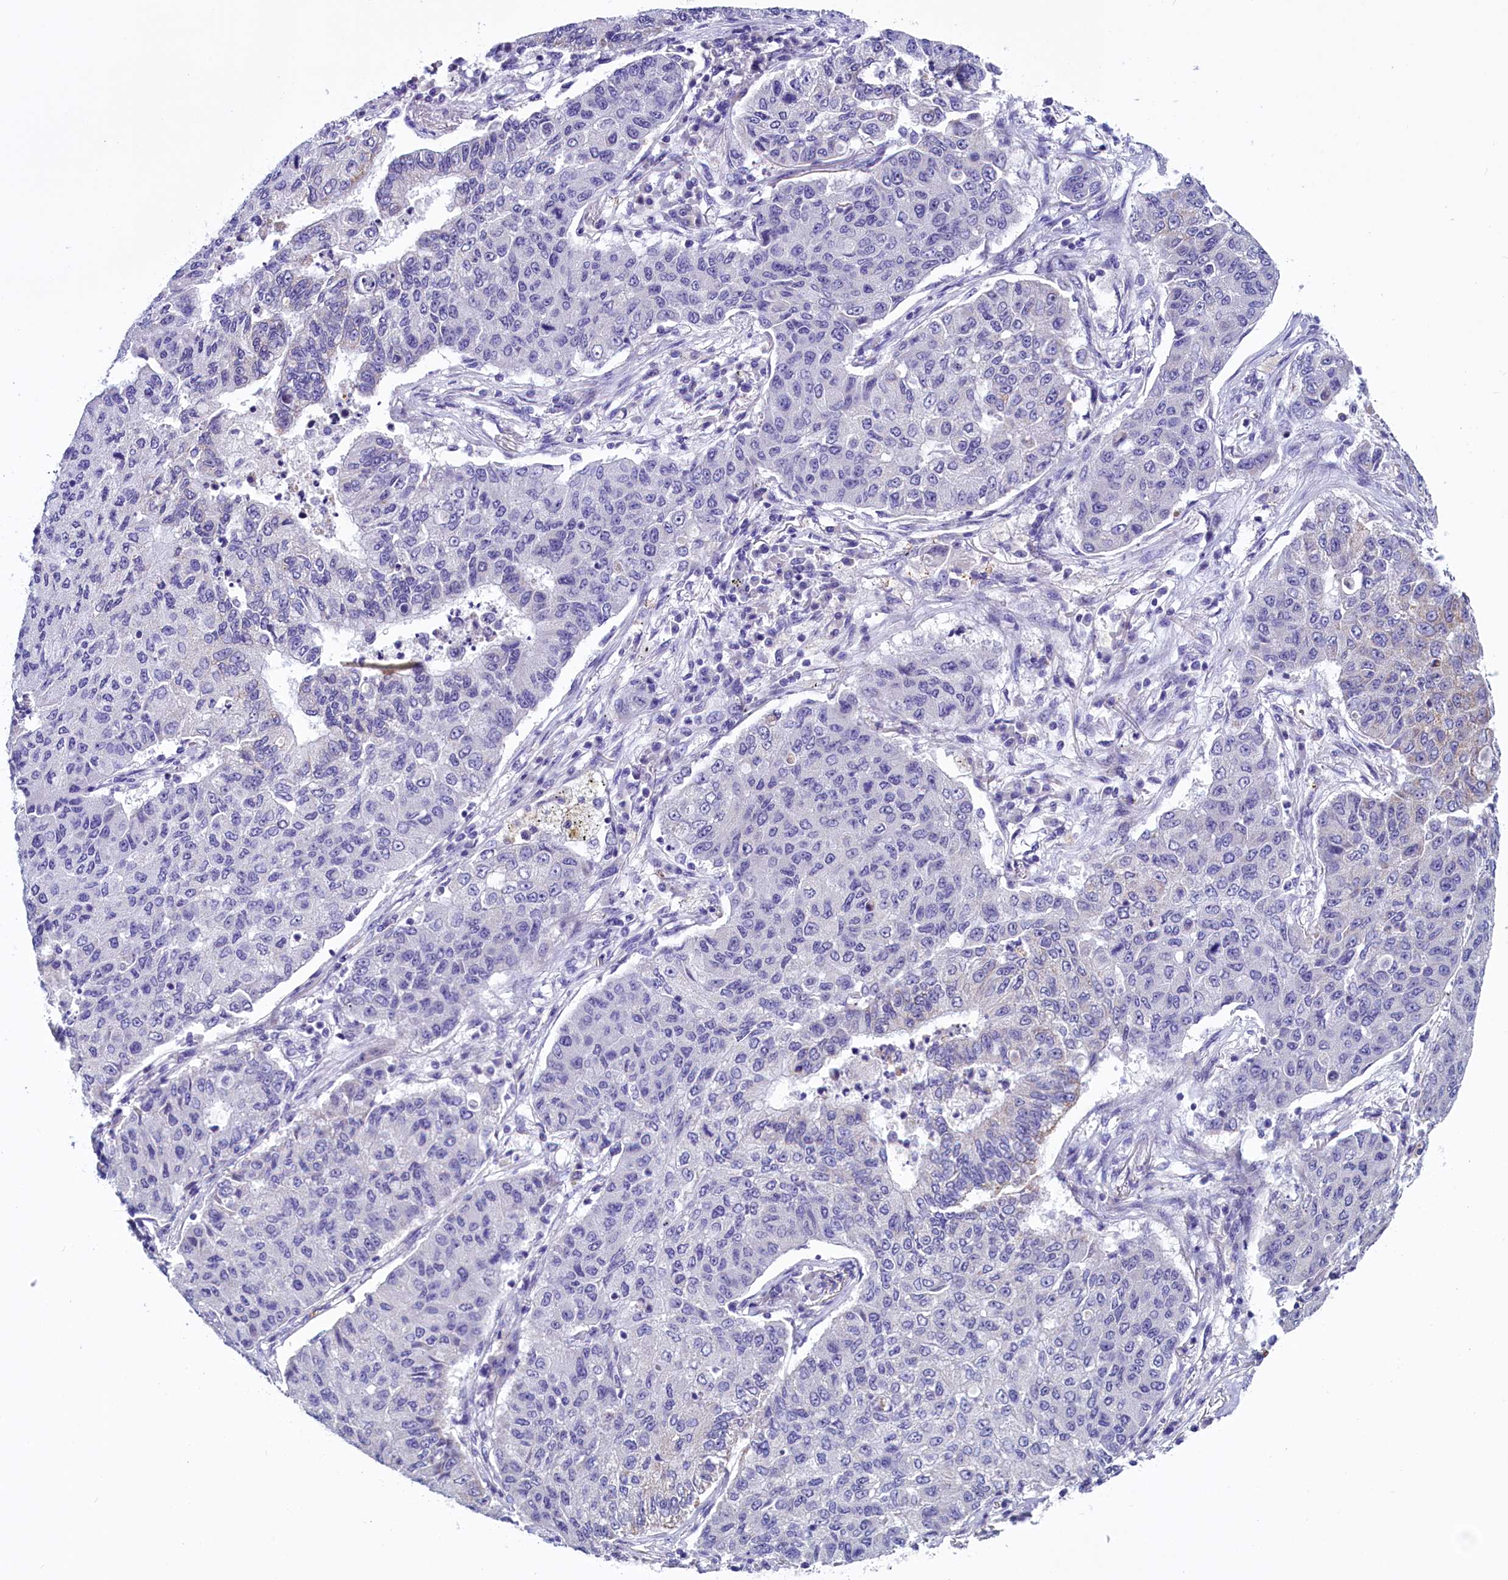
{"staining": {"intensity": "negative", "quantity": "none", "location": "none"}, "tissue": "lung cancer", "cell_type": "Tumor cells", "image_type": "cancer", "snomed": [{"axis": "morphology", "description": "Squamous cell carcinoma, NOS"}, {"axis": "topography", "description": "Lung"}], "caption": "Squamous cell carcinoma (lung) was stained to show a protein in brown. There is no significant staining in tumor cells.", "gene": "SCD5", "patient": {"sex": "male", "age": 74}}